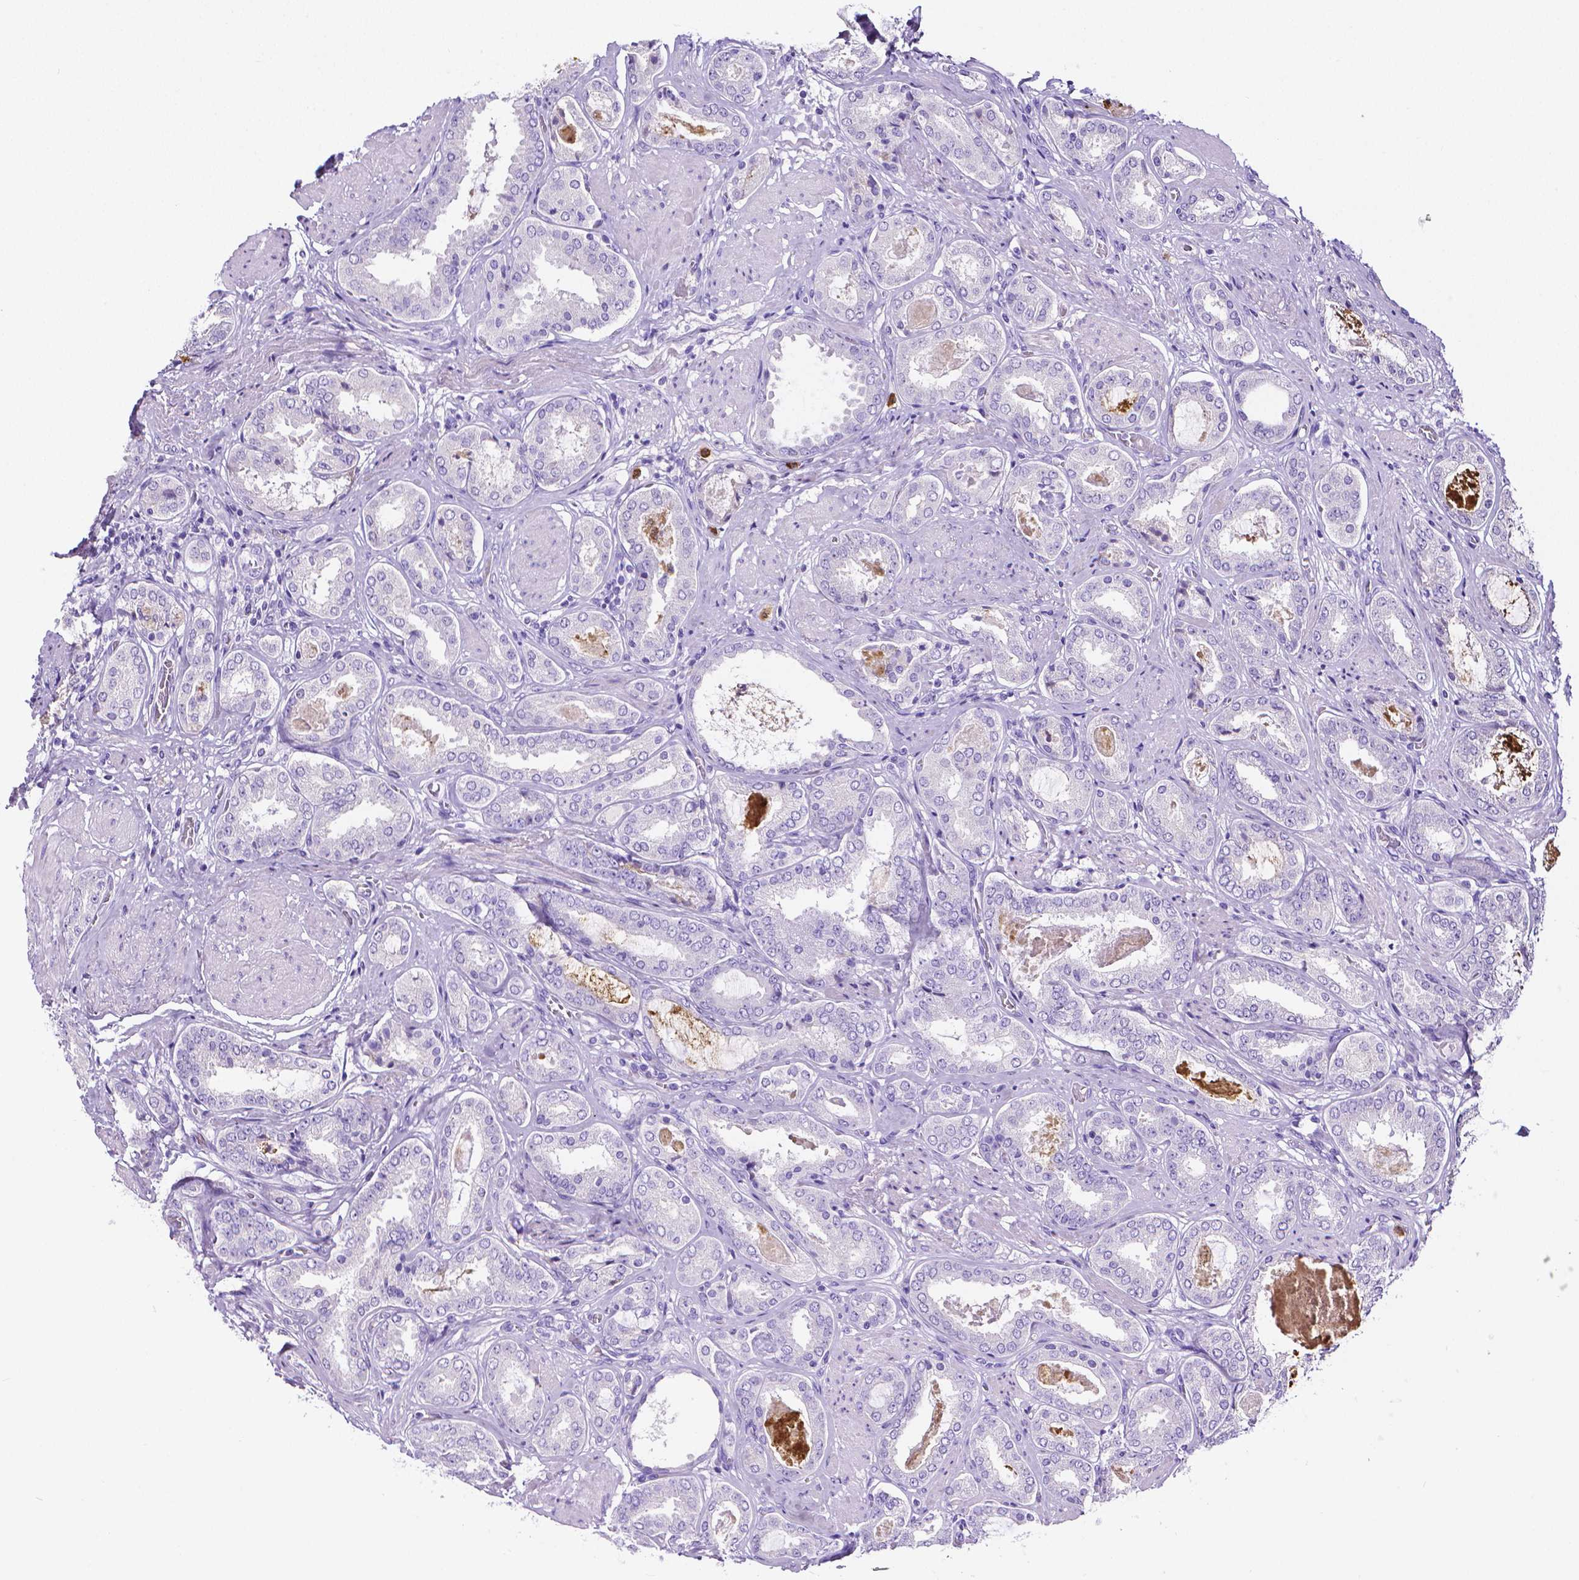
{"staining": {"intensity": "negative", "quantity": "none", "location": "none"}, "tissue": "prostate cancer", "cell_type": "Tumor cells", "image_type": "cancer", "snomed": [{"axis": "morphology", "description": "Adenocarcinoma, High grade"}, {"axis": "topography", "description": "Prostate"}], "caption": "Tumor cells show no significant protein expression in high-grade adenocarcinoma (prostate).", "gene": "MMP9", "patient": {"sex": "male", "age": 63}}